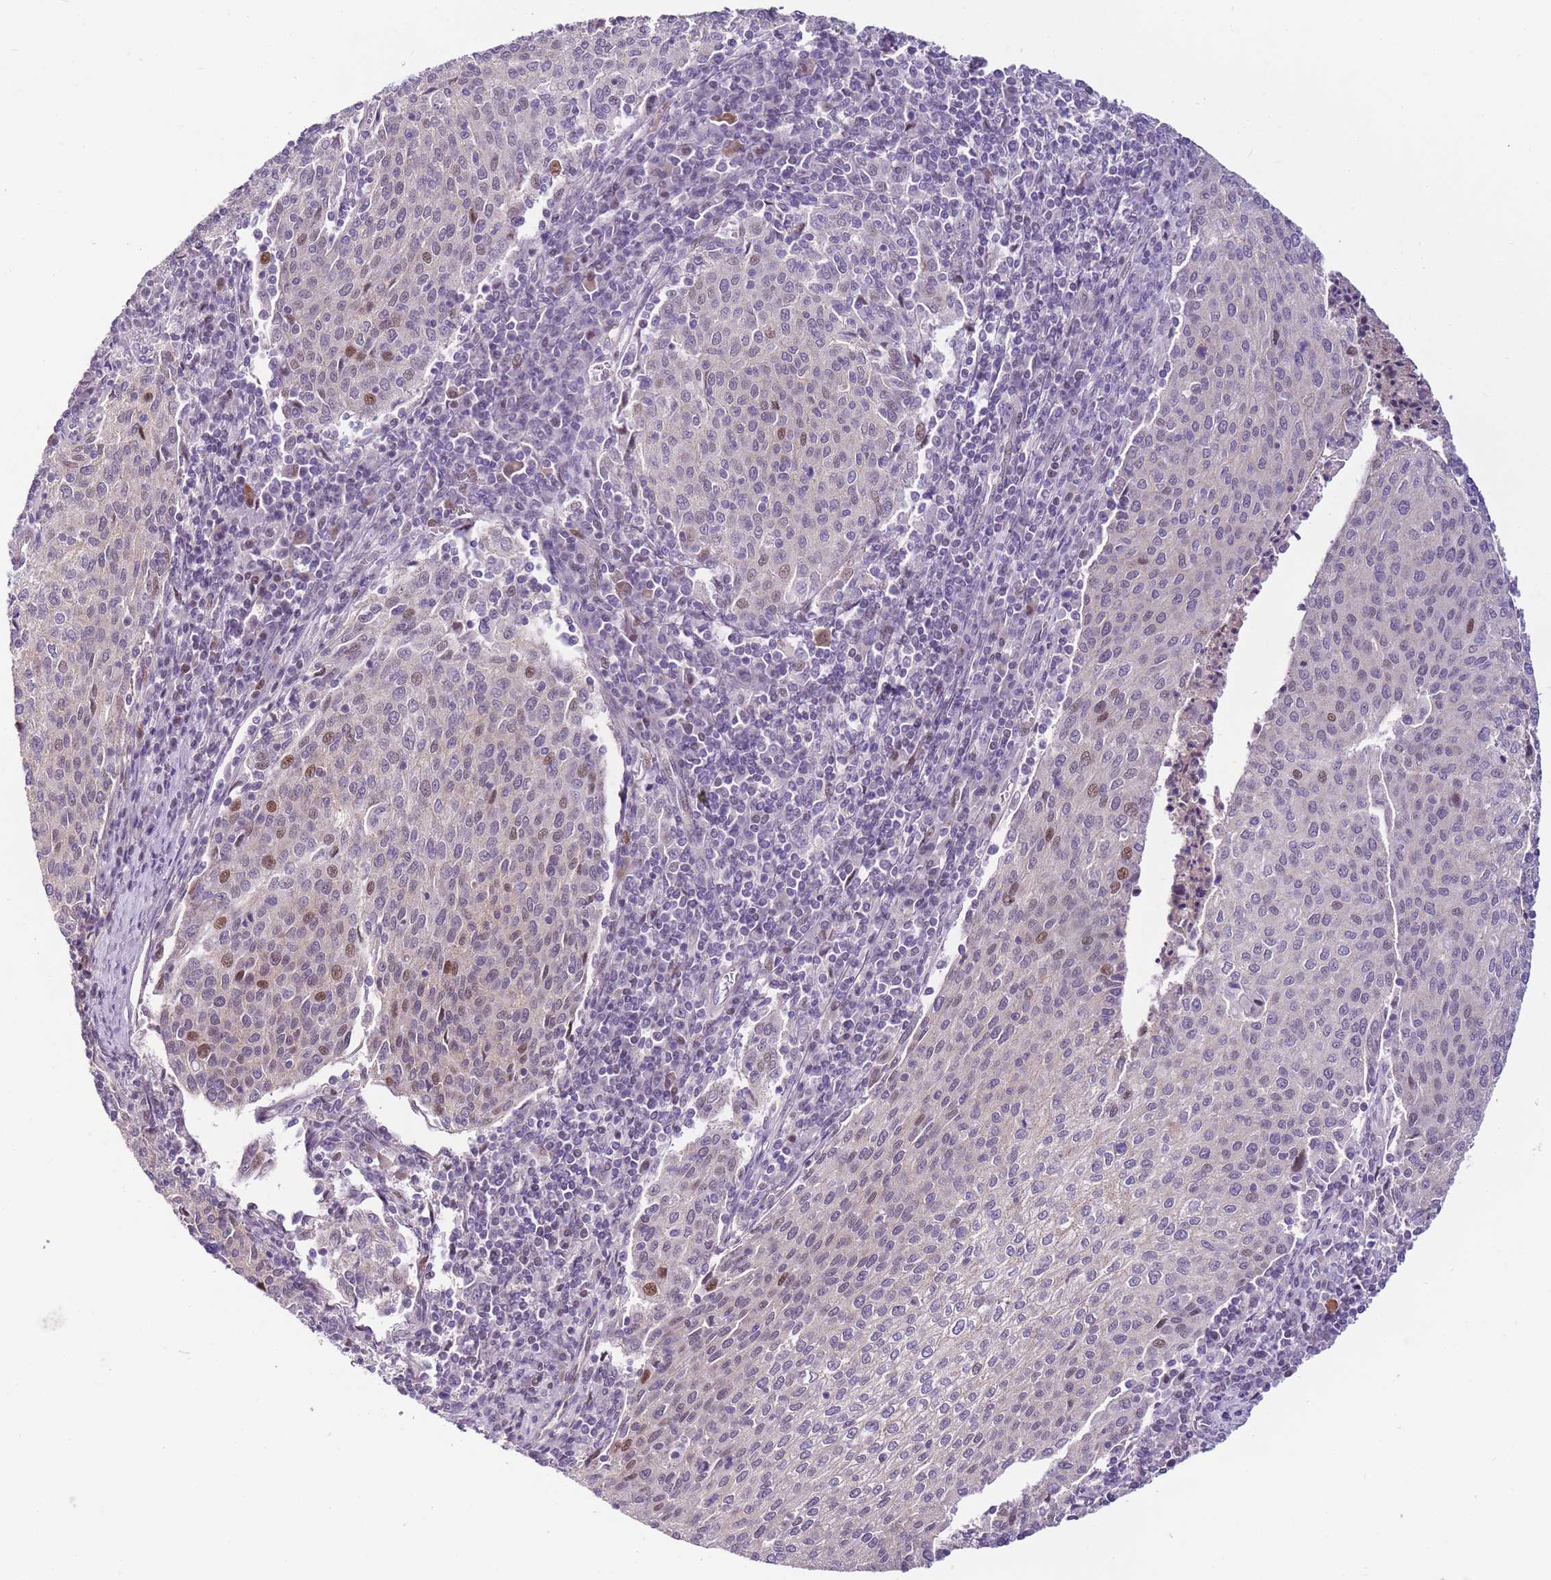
{"staining": {"intensity": "moderate", "quantity": "<25%", "location": "nuclear"}, "tissue": "cervical cancer", "cell_type": "Tumor cells", "image_type": "cancer", "snomed": [{"axis": "morphology", "description": "Squamous cell carcinoma, NOS"}, {"axis": "topography", "description": "Cervix"}], "caption": "Immunohistochemistry micrograph of squamous cell carcinoma (cervical) stained for a protein (brown), which demonstrates low levels of moderate nuclear staining in about <25% of tumor cells.", "gene": "CLBA1", "patient": {"sex": "female", "age": 46}}